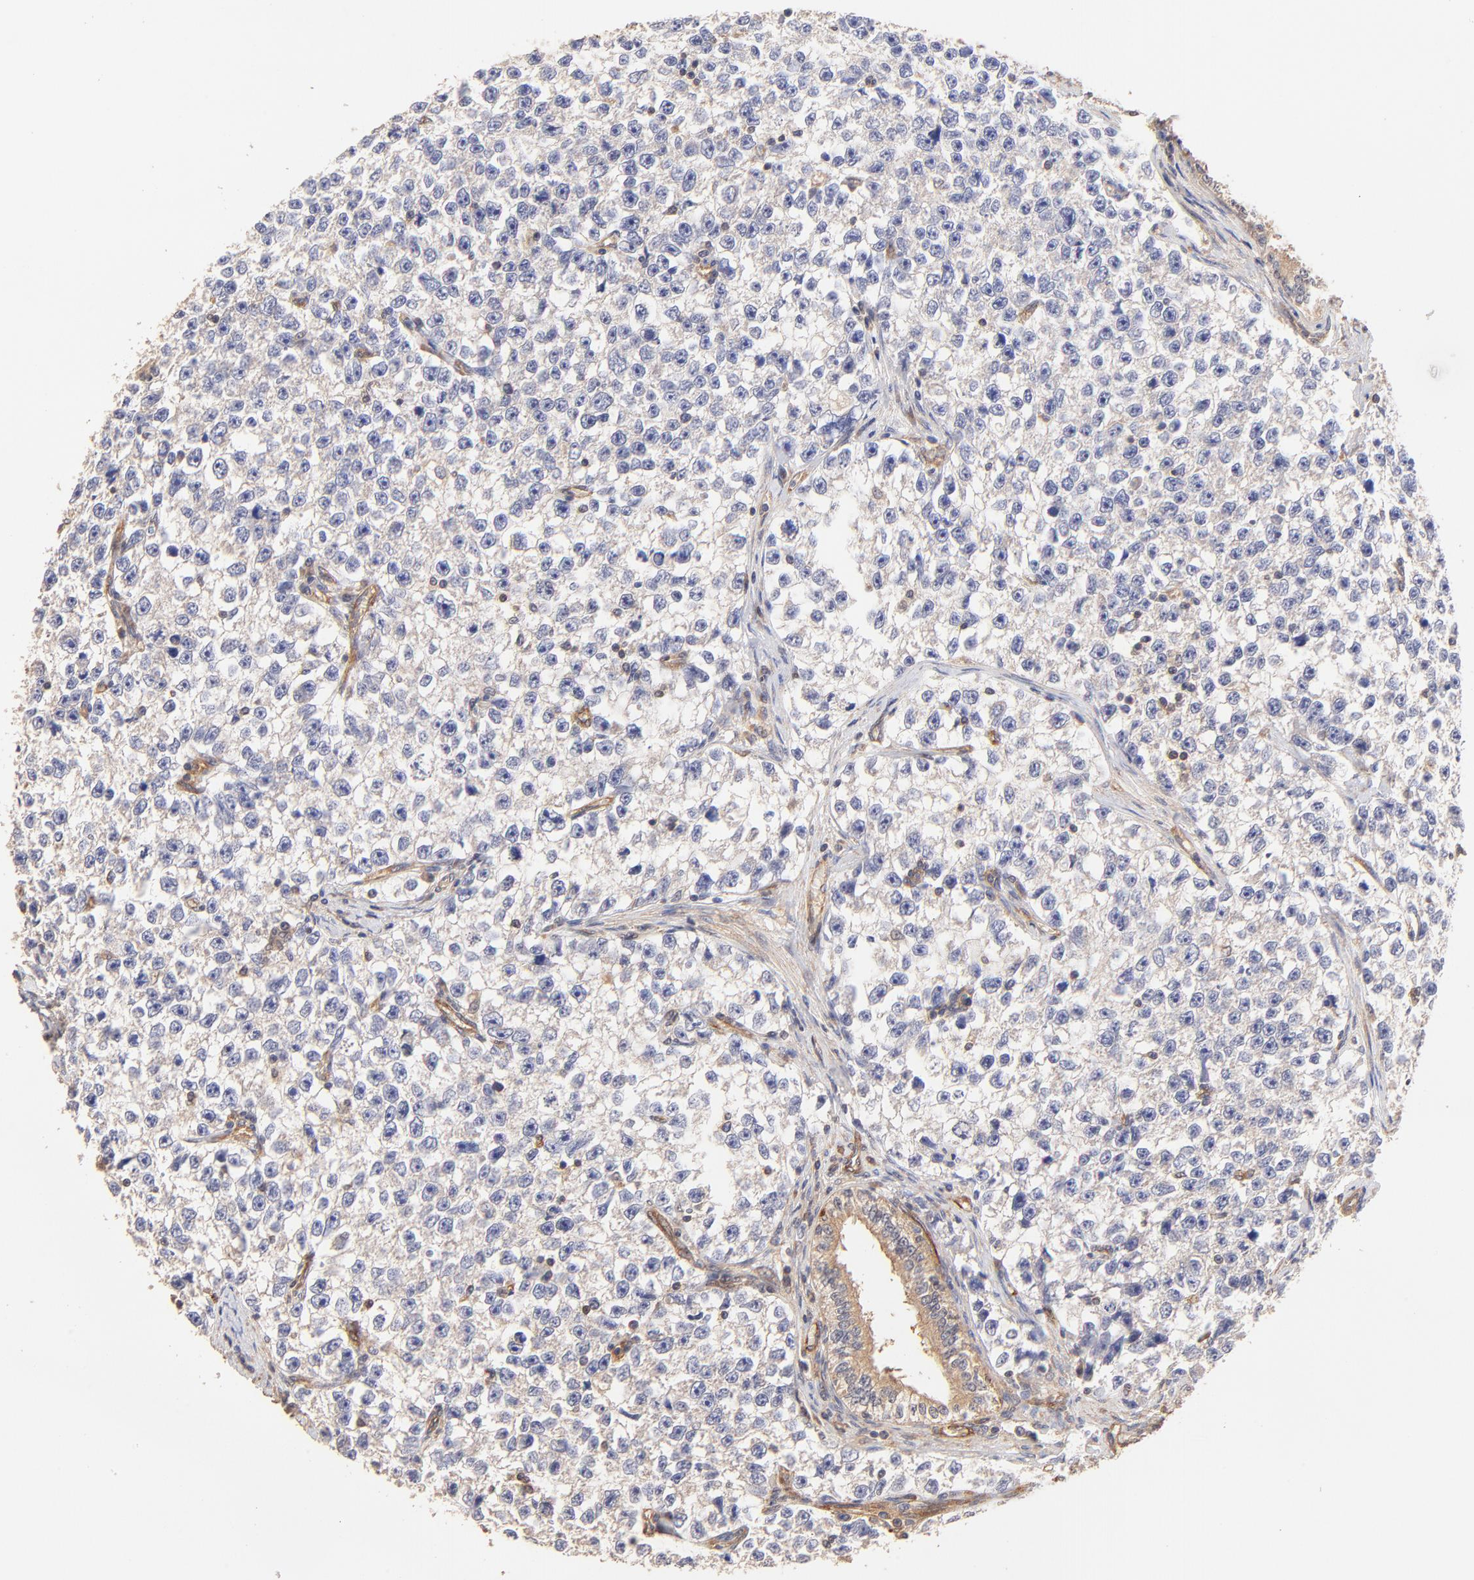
{"staining": {"intensity": "weak", "quantity": "25%-75%", "location": "cytoplasmic/membranous"}, "tissue": "testis cancer", "cell_type": "Tumor cells", "image_type": "cancer", "snomed": [{"axis": "morphology", "description": "Seminoma, NOS"}, {"axis": "morphology", "description": "Carcinoma, Embryonal, NOS"}, {"axis": "topography", "description": "Testis"}], "caption": "Protein expression by immunohistochemistry displays weak cytoplasmic/membranous staining in approximately 25%-75% of tumor cells in embryonal carcinoma (testis). (DAB = brown stain, brightfield microscopy at high magnification).", "gene": "TNFAIP3", "patient": {"sex": "male", "age": 30}}